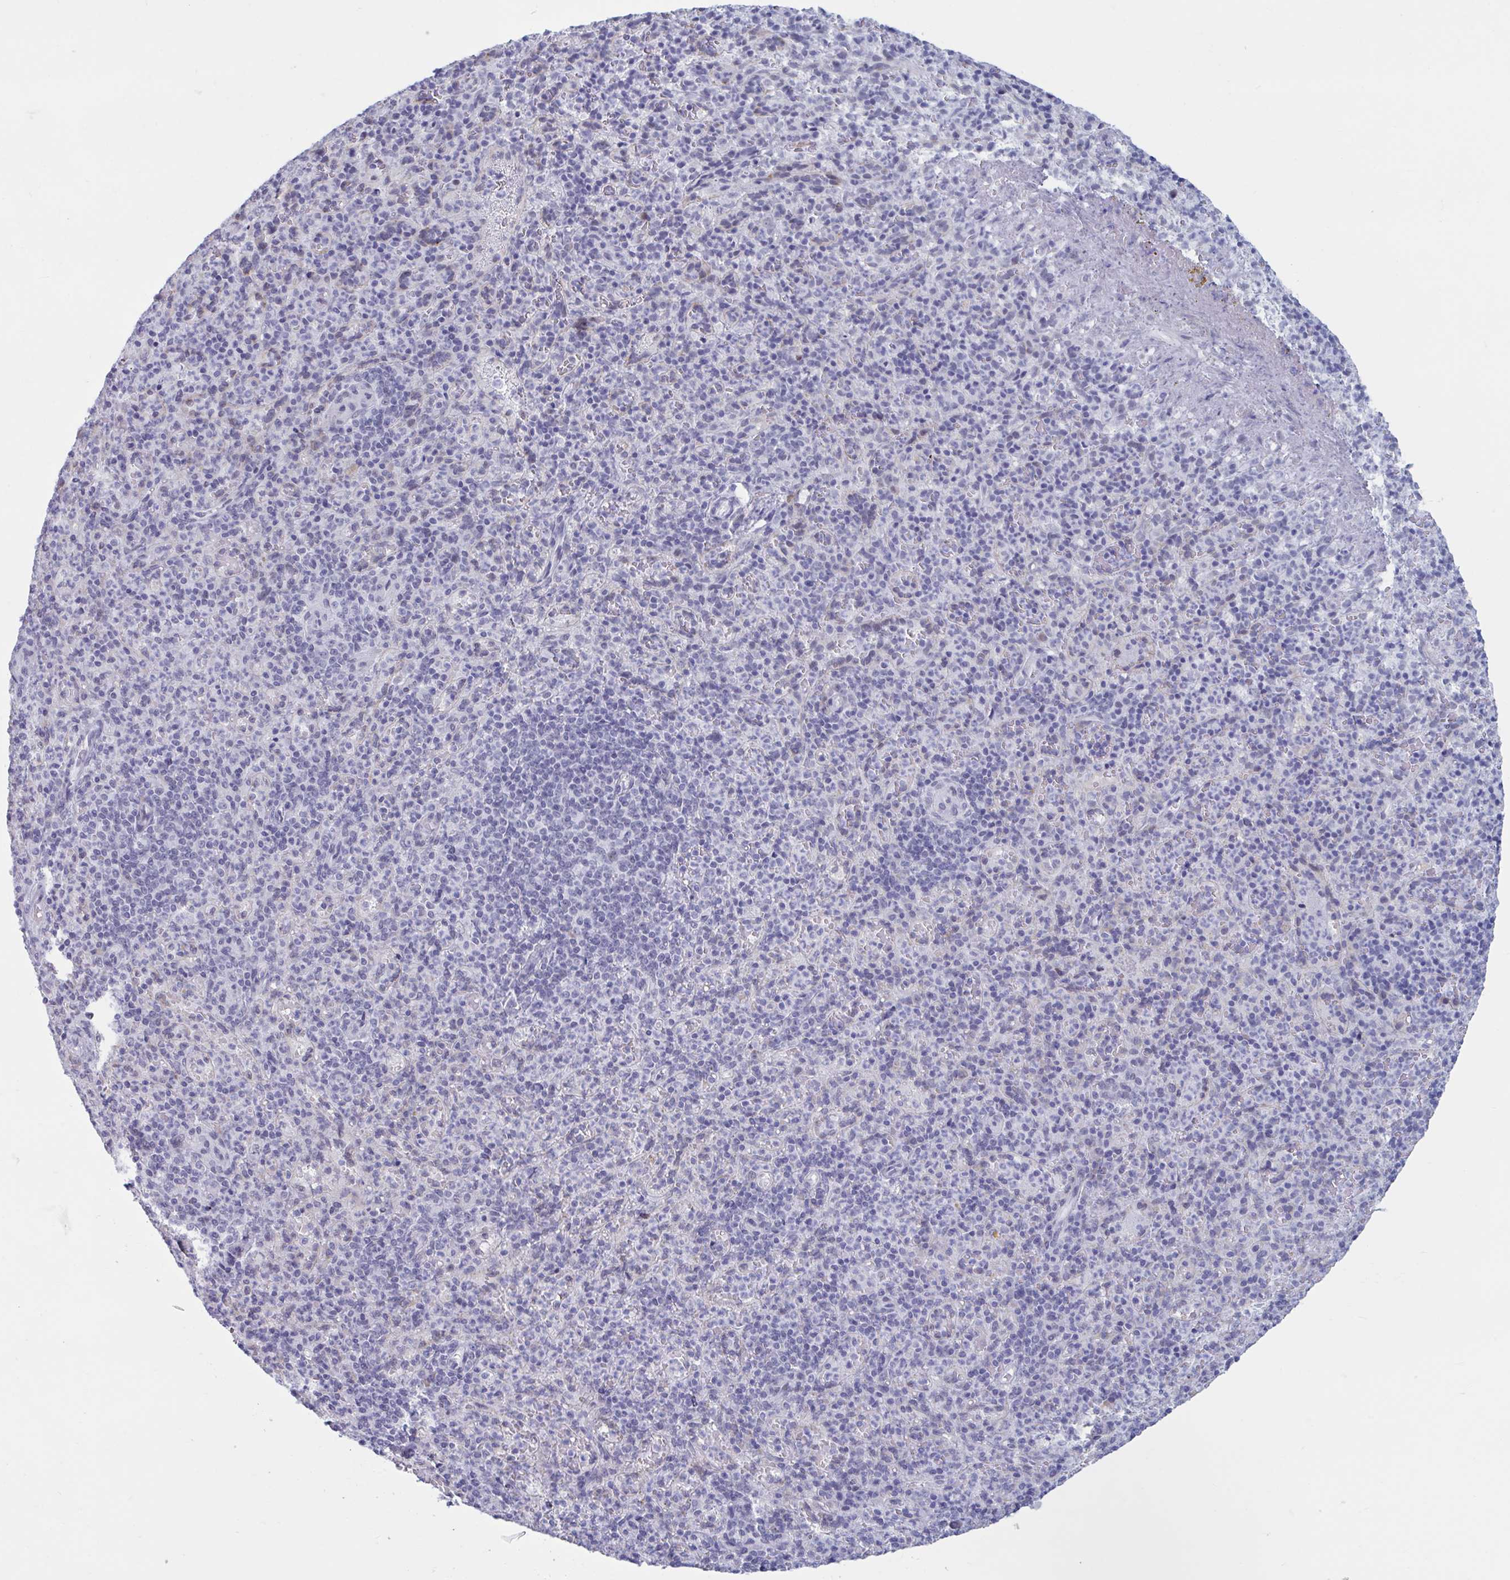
{"staining": {"intensity": "negative", "quantity": "none", "location": "none"}, "tissue": "spleen", "cell_type": "Cells in red pulp", "image_type": "normal", "snomed": [{"axis": "morphology", "description": "Normal tissue, NOS"}, {"axis": "topography", "description": "Spleen"}], "caption": "Immunohistochemistry photomicrograph of normal spleen: human spleen stained with DAB demonstrates no significant protein staining in cells in red pulp.", "gene": "MSMB", "patient": {"sex": "female", "age": 74}}